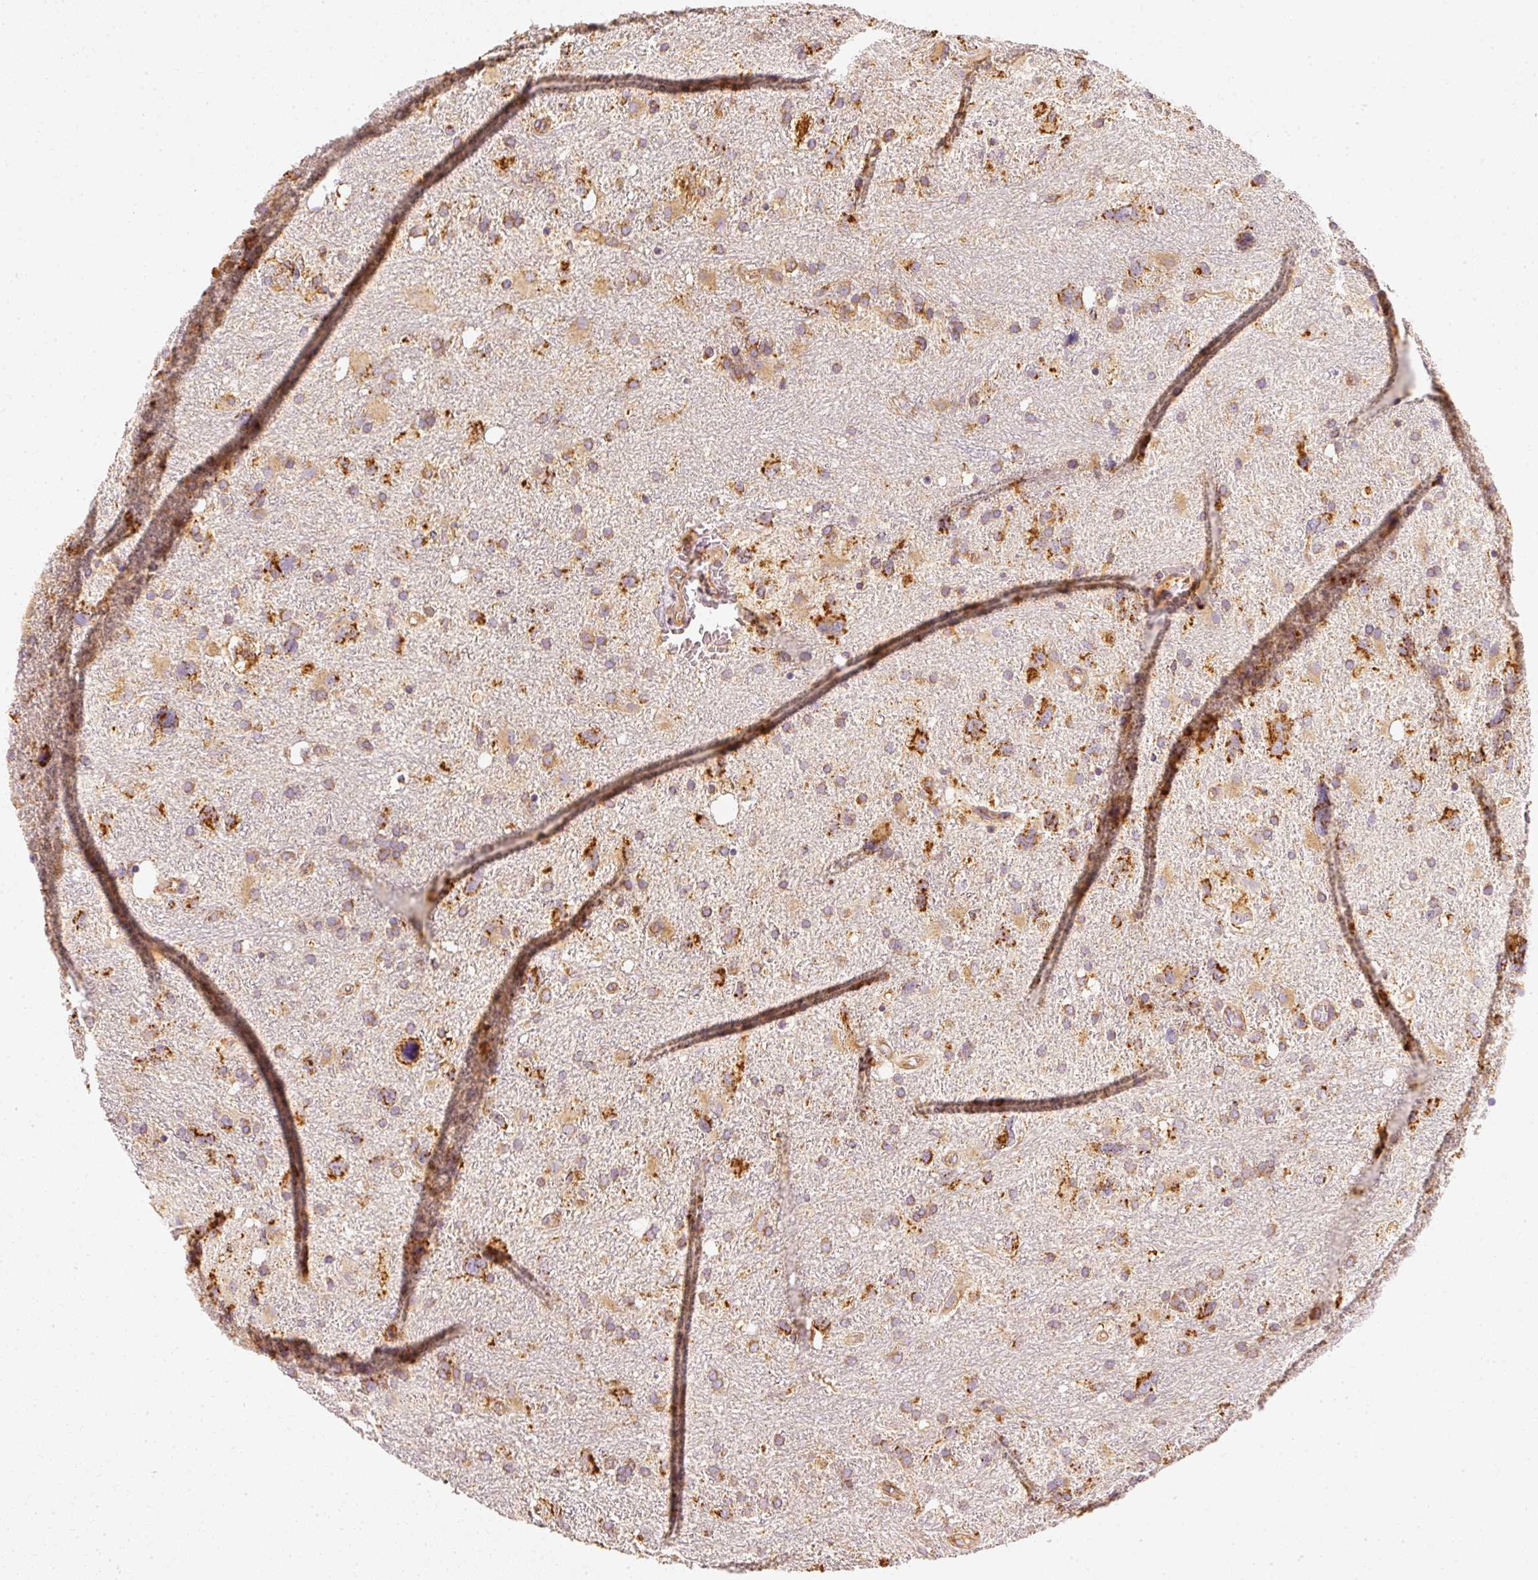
{"staining": {"intensity": "moderate", "quantity": ">75%", "location": "cytoplasmic/membranous"}, "tissue": "glioma", "cell_type": "Tumor cells", "image_type": "cancer", "snomed": [{"axis": "morphology", "description": "Glioma, malignant, High grade"}, {"axis": "topography", "description": "Brain"}], "caption": "This histopathology image displays immunohistochemistry (IHC) staining of glioma, with medium moderate cytoplasmic/membranous positivity in about >75% of tumor cells.", "gene": "TOMM40", "patient": {"sex": "male", "age": 61}}